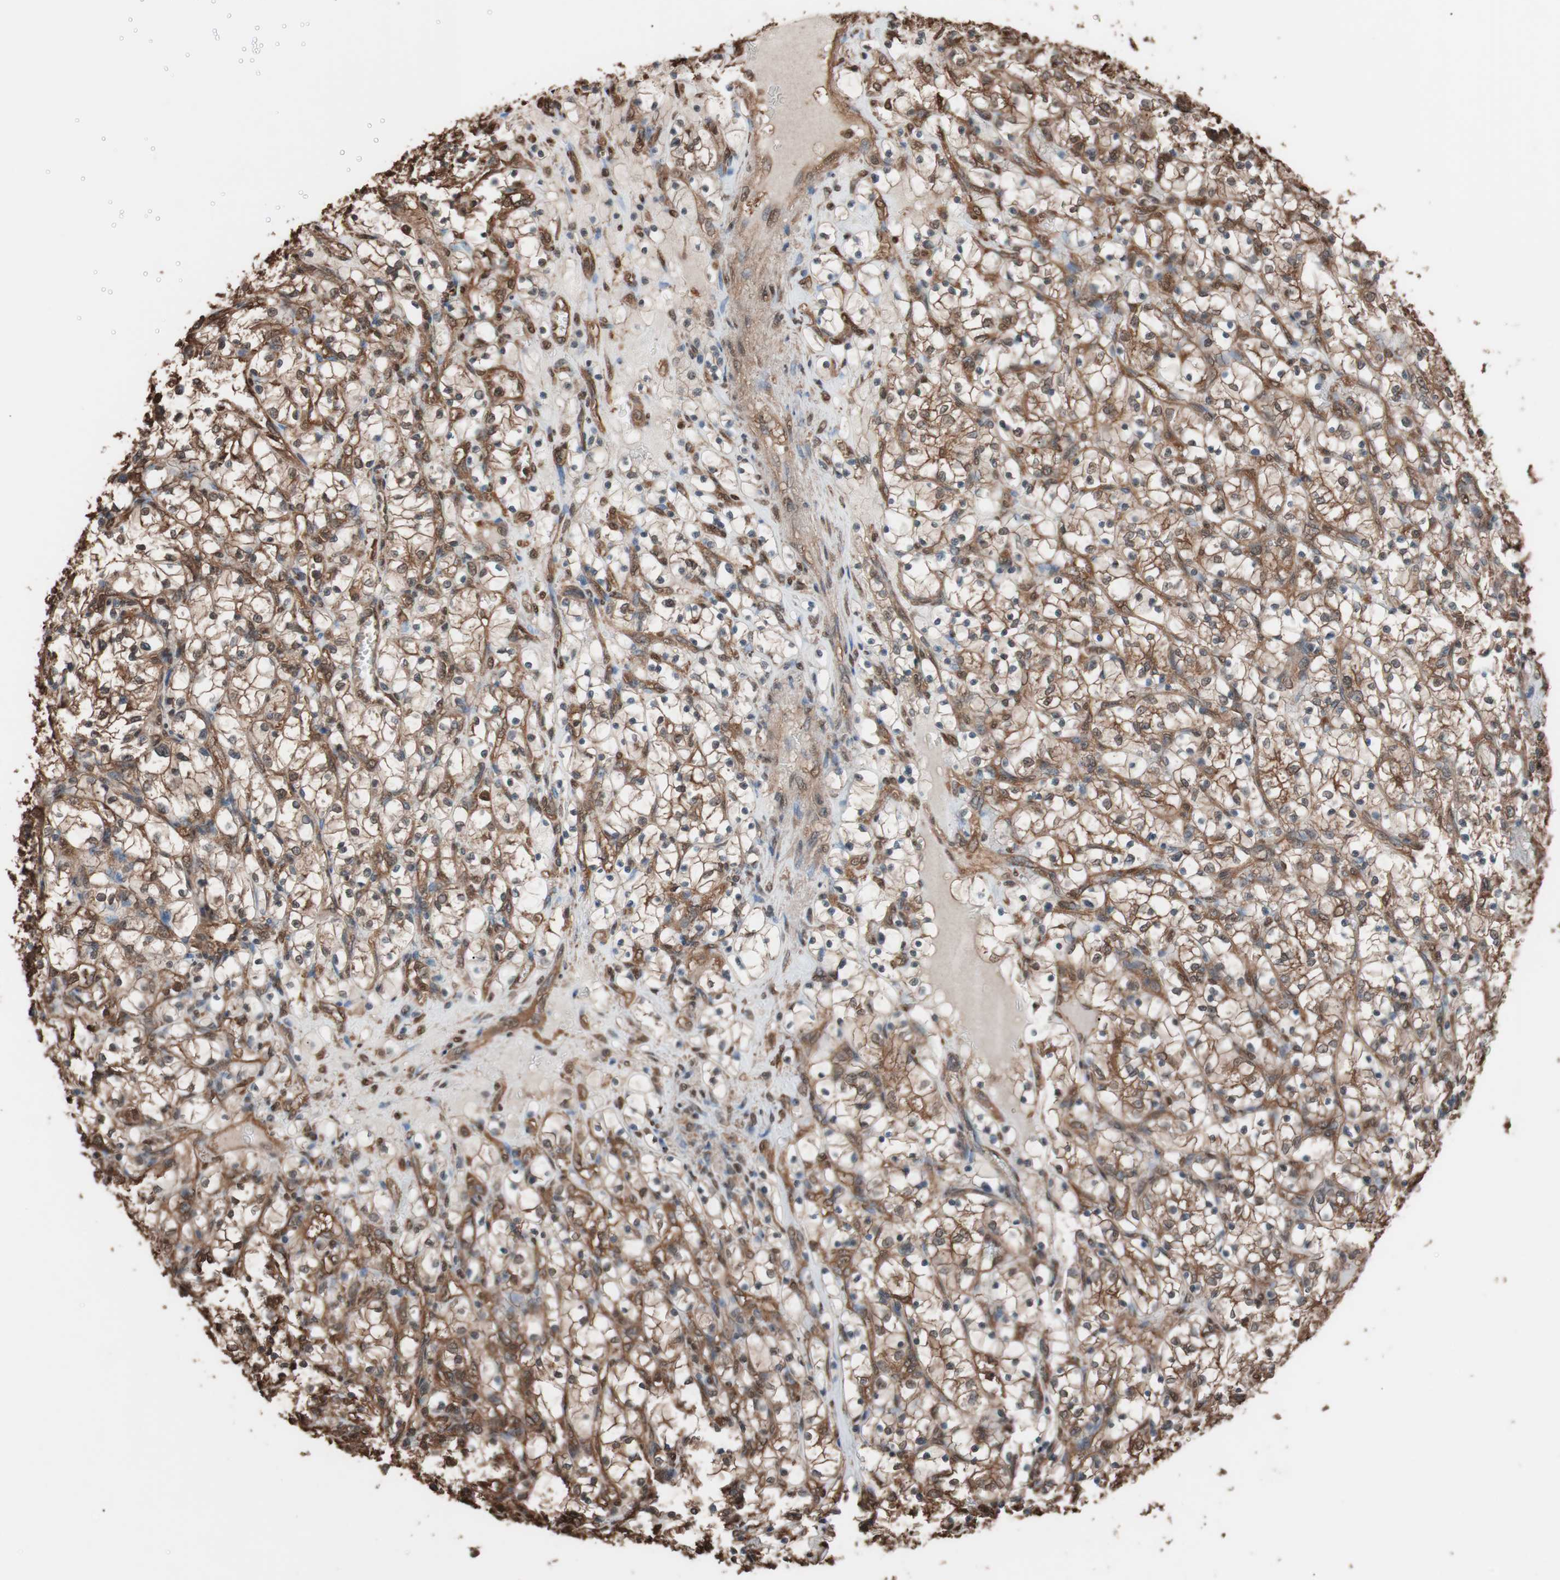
{"staining": {"intensity": "strong", "quantity": ">75%", "location": "cytoplasmic/membranous"}, "tissue": "renal cancer", "cell_type": "Tumor cells", "image_type": "cancer", "snomed": [{"axis": "morphology", "description": "Adenocarcinoma, NOS"}, {"axis": "topography", "description": "Kidney"}], "caption": "Renal adenocarcinoma was stained to show a protein in brown. There is high levels of strong cytoplasmic/membranous staining in approximately >75% of tumor cells. (DAB IHC, brown staining for protein, blue staining for nuclei).", "gene": "CALM2", "patient": {"sex": "female", "age": 69}}